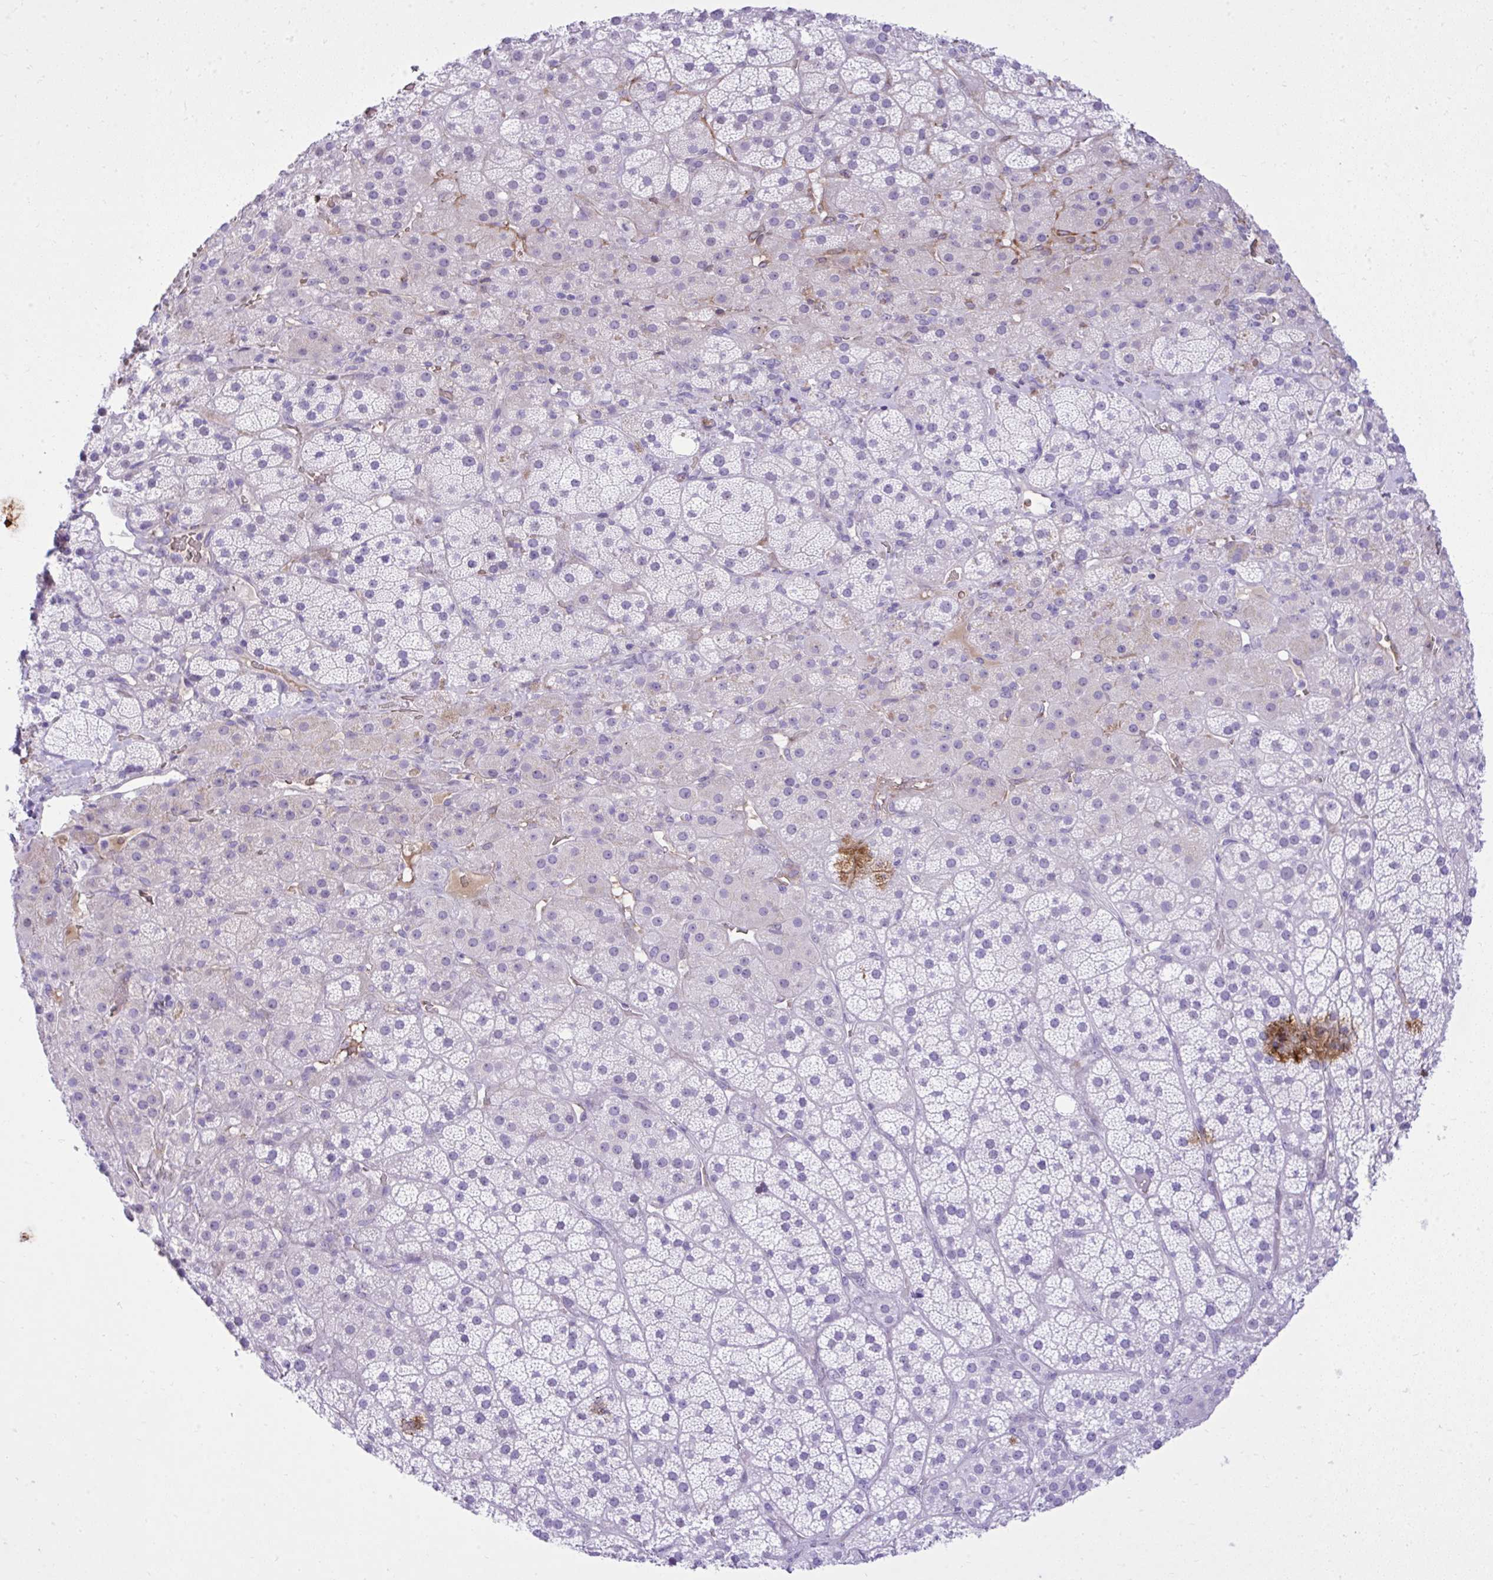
{"staining": {"intensity": "negative", "quantity": "none", "location": "none"}, "tissue": "adrenal gland", "cell_type": "Glandular cells", "image_type": "normal", "snomed": [{"axis": "morphology", "description": "Normal tissue, NOS"}, {"axis": "topography", "description": "Adrenal gland"}], "caption": "A photomicrograph of human adrenal gland is negative for staining in glandular cells. (DAB (3,3'-diaminobenzidine) IHC with hematoxylin counter stain).", "gene": "PITPNM3", "patient": {"sex": "male", "age": 57}}